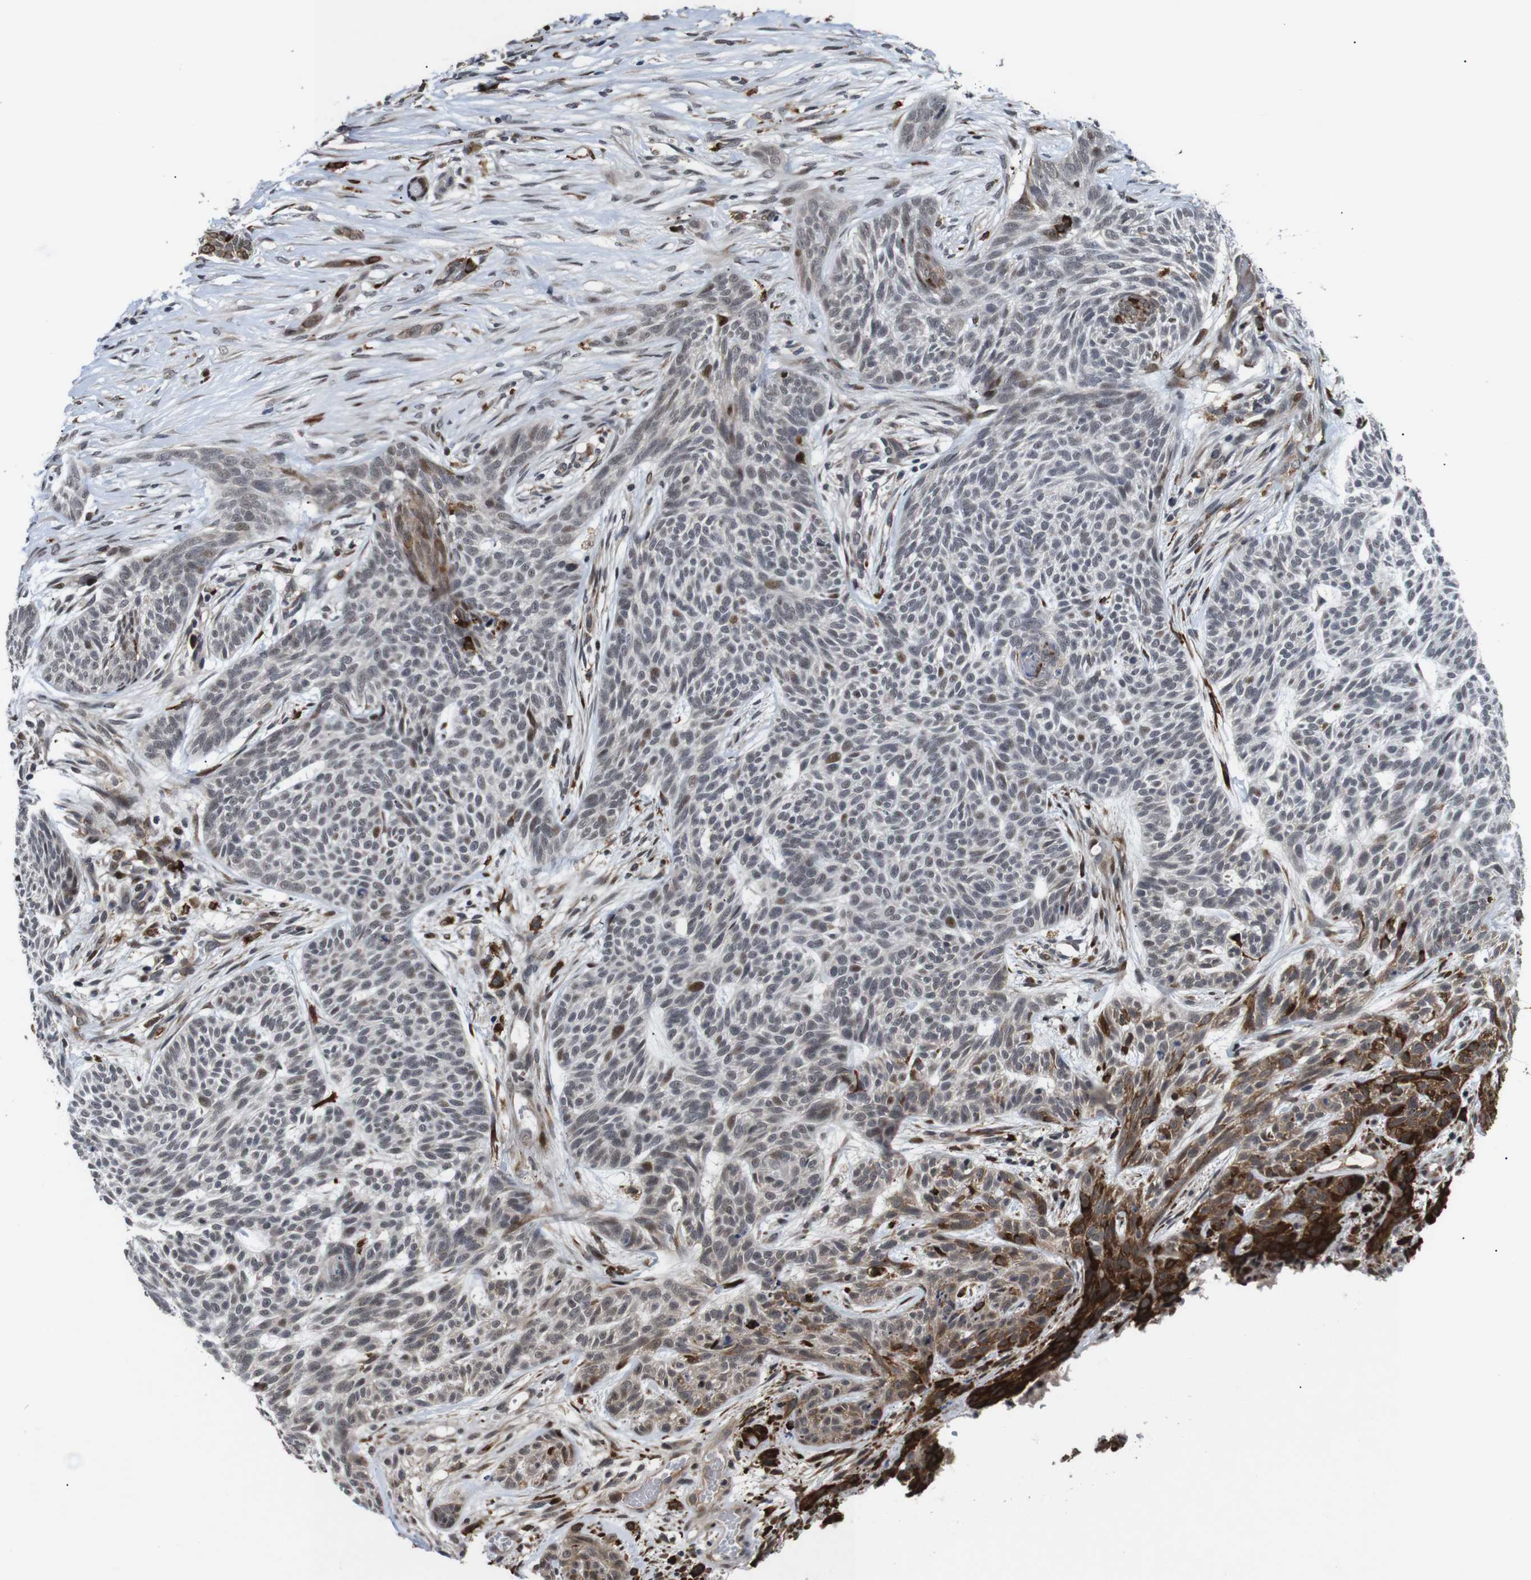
{"staining": {"intensity": "weak", "quantity": "25%-75%", "location": "cytoplasmic/membranous,nuclear"}, "tissue": "skin cancer", "cell_type": "Tumor cells", "image_type": "cancer", "snomed": [{"axis": "morphology", "description": "Basal cell carcinoma"}, {"axis": "topography", "description": "Skin"}], "caption": "IHC micrograph of skin basal cell carcinoma stained for a protein (brown), which reveals low levels of weak cytoplasmic/membranous and nuclear positivity in about 25%-75% of tumor cells.", "gene": "EIF4G1", "patient": {"sex": "female", "age": 59}}